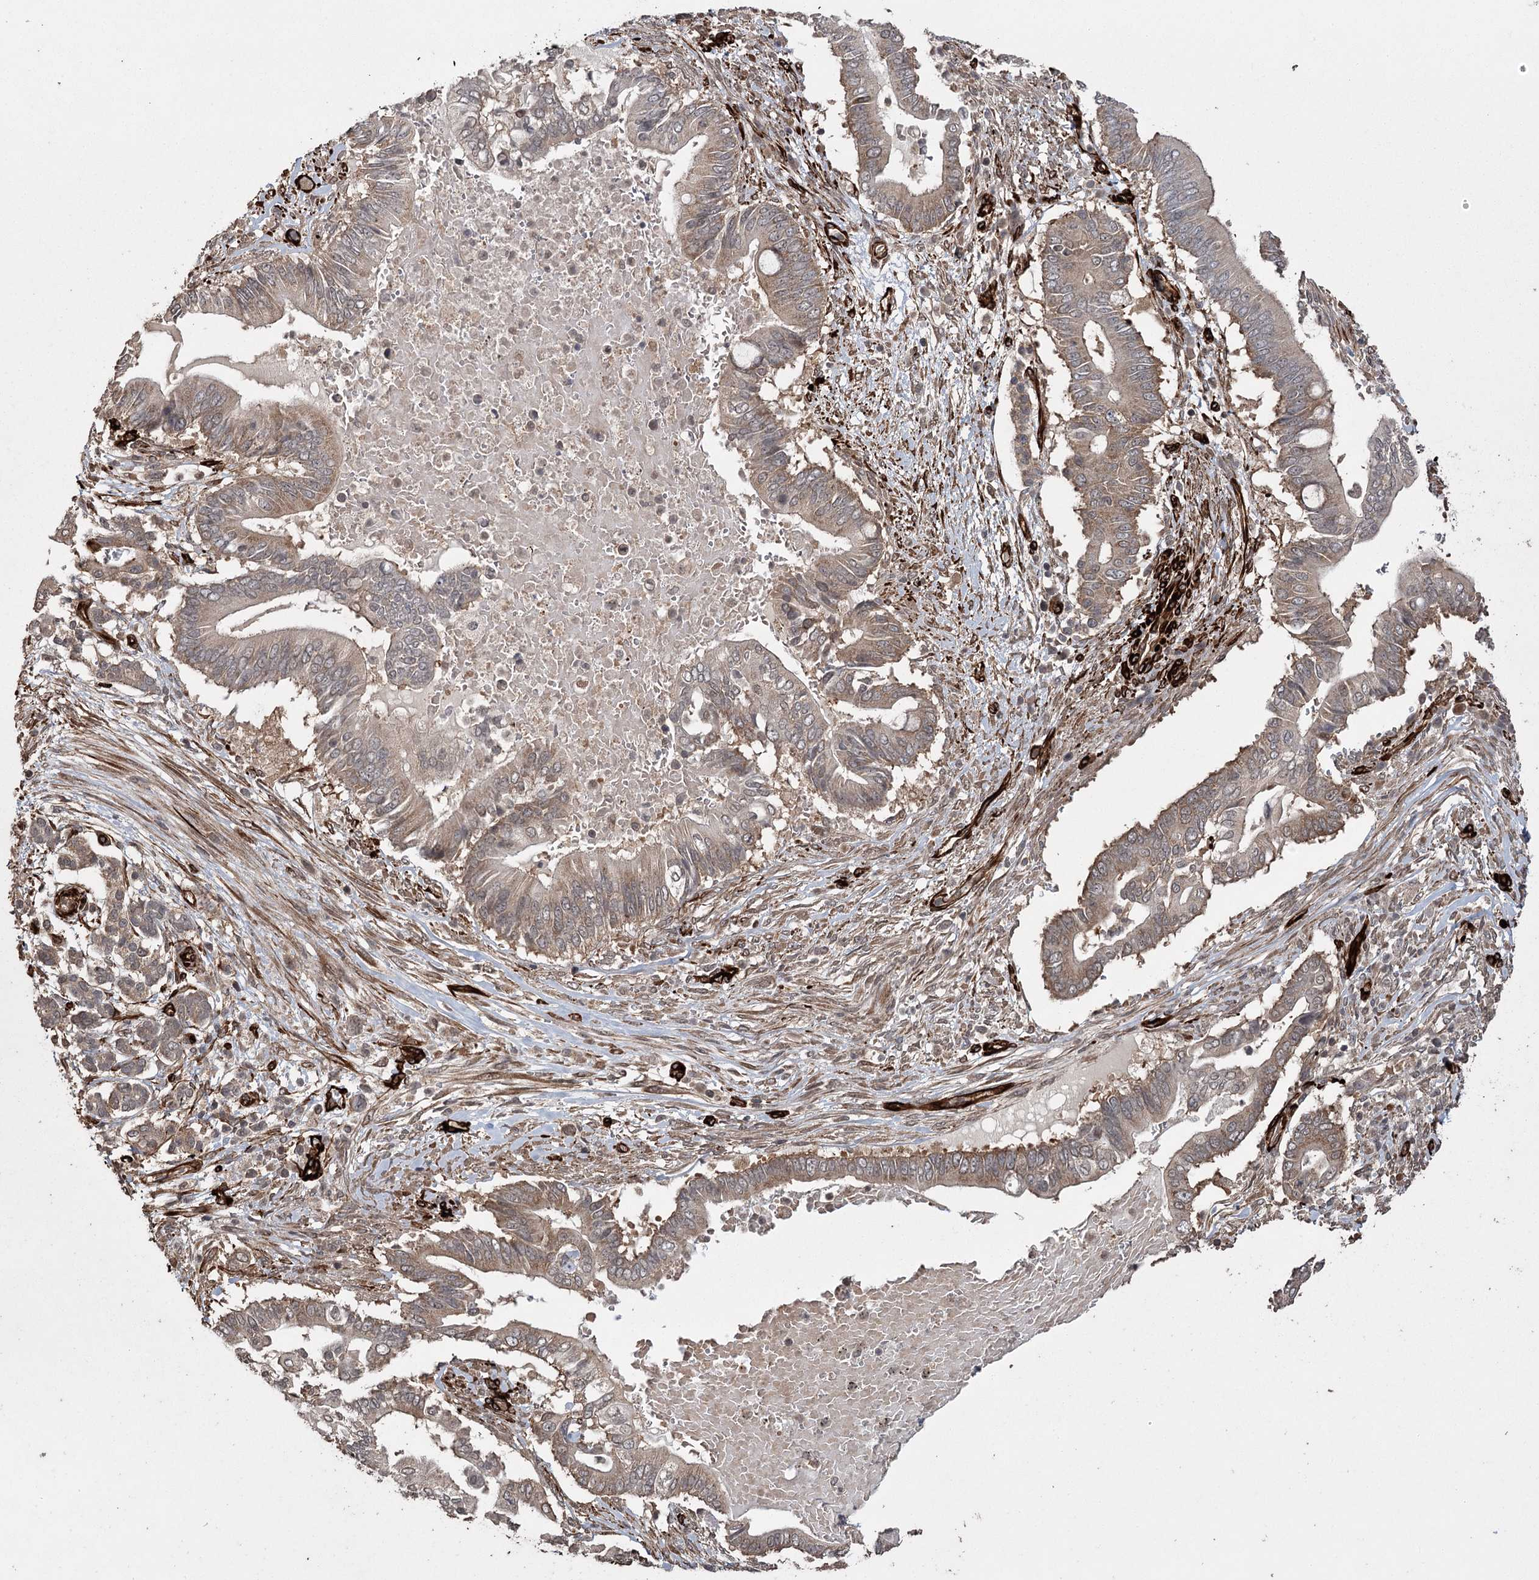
{"staining": {"intensity": "moderate", "quantity": ">75%", "location": "cytoplasmic/membranous"}, "tissue": "pancreatic cancer", "cell_type": "Tumor cells", "image_type": "cancer", "snomed": [{"axis": "morphology", "description": "Adenocarcinoma, NOS"}, {"axis": "topography", "description": "Pancreas"}], "caption": "A medium amount of moderate cytoplasmic/membranous expression is appreciated in approximately >75% of tumor cells in pancreatic cancer (adenocarcinoma) tissue.", "gene": "RPAP3", "patient": {"sex": "male", "age": 68}}